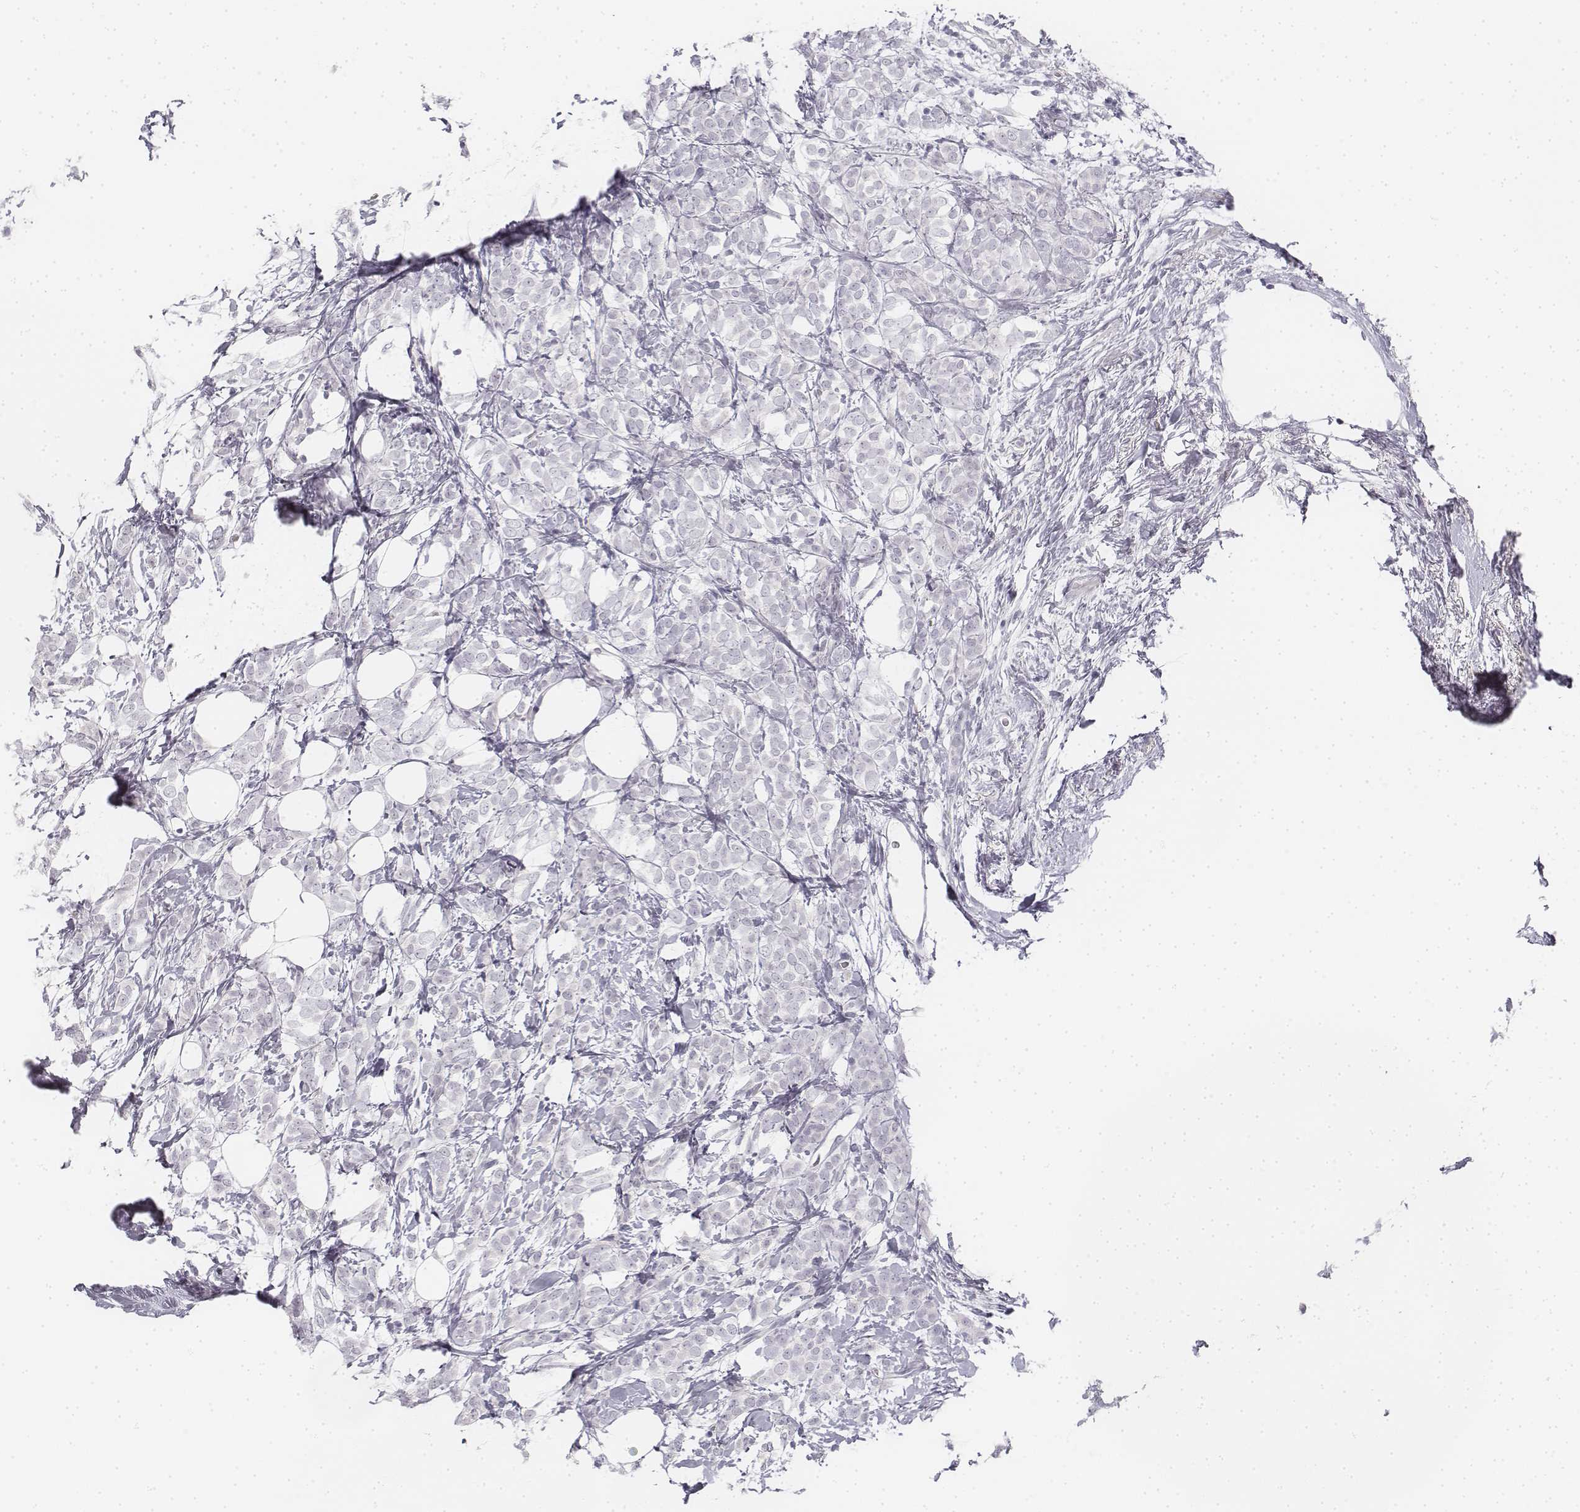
{"staining": {"intensity": "negative", "quantity": "none", "location": "none"}, "tissue": "breast cancer", "cell_type": "Tumor cells", "image_type": "cancer", "snomed": [{"axis": "morphology", "description": "Lobular carcinoma"}, {"axis": "topography", "description": "Breast"}], "caption": "Tumor cells show no significant staining in breast lobular carcinoma.", "gene": "KRT25", "patient": {"sex": "female", "age": 49}}